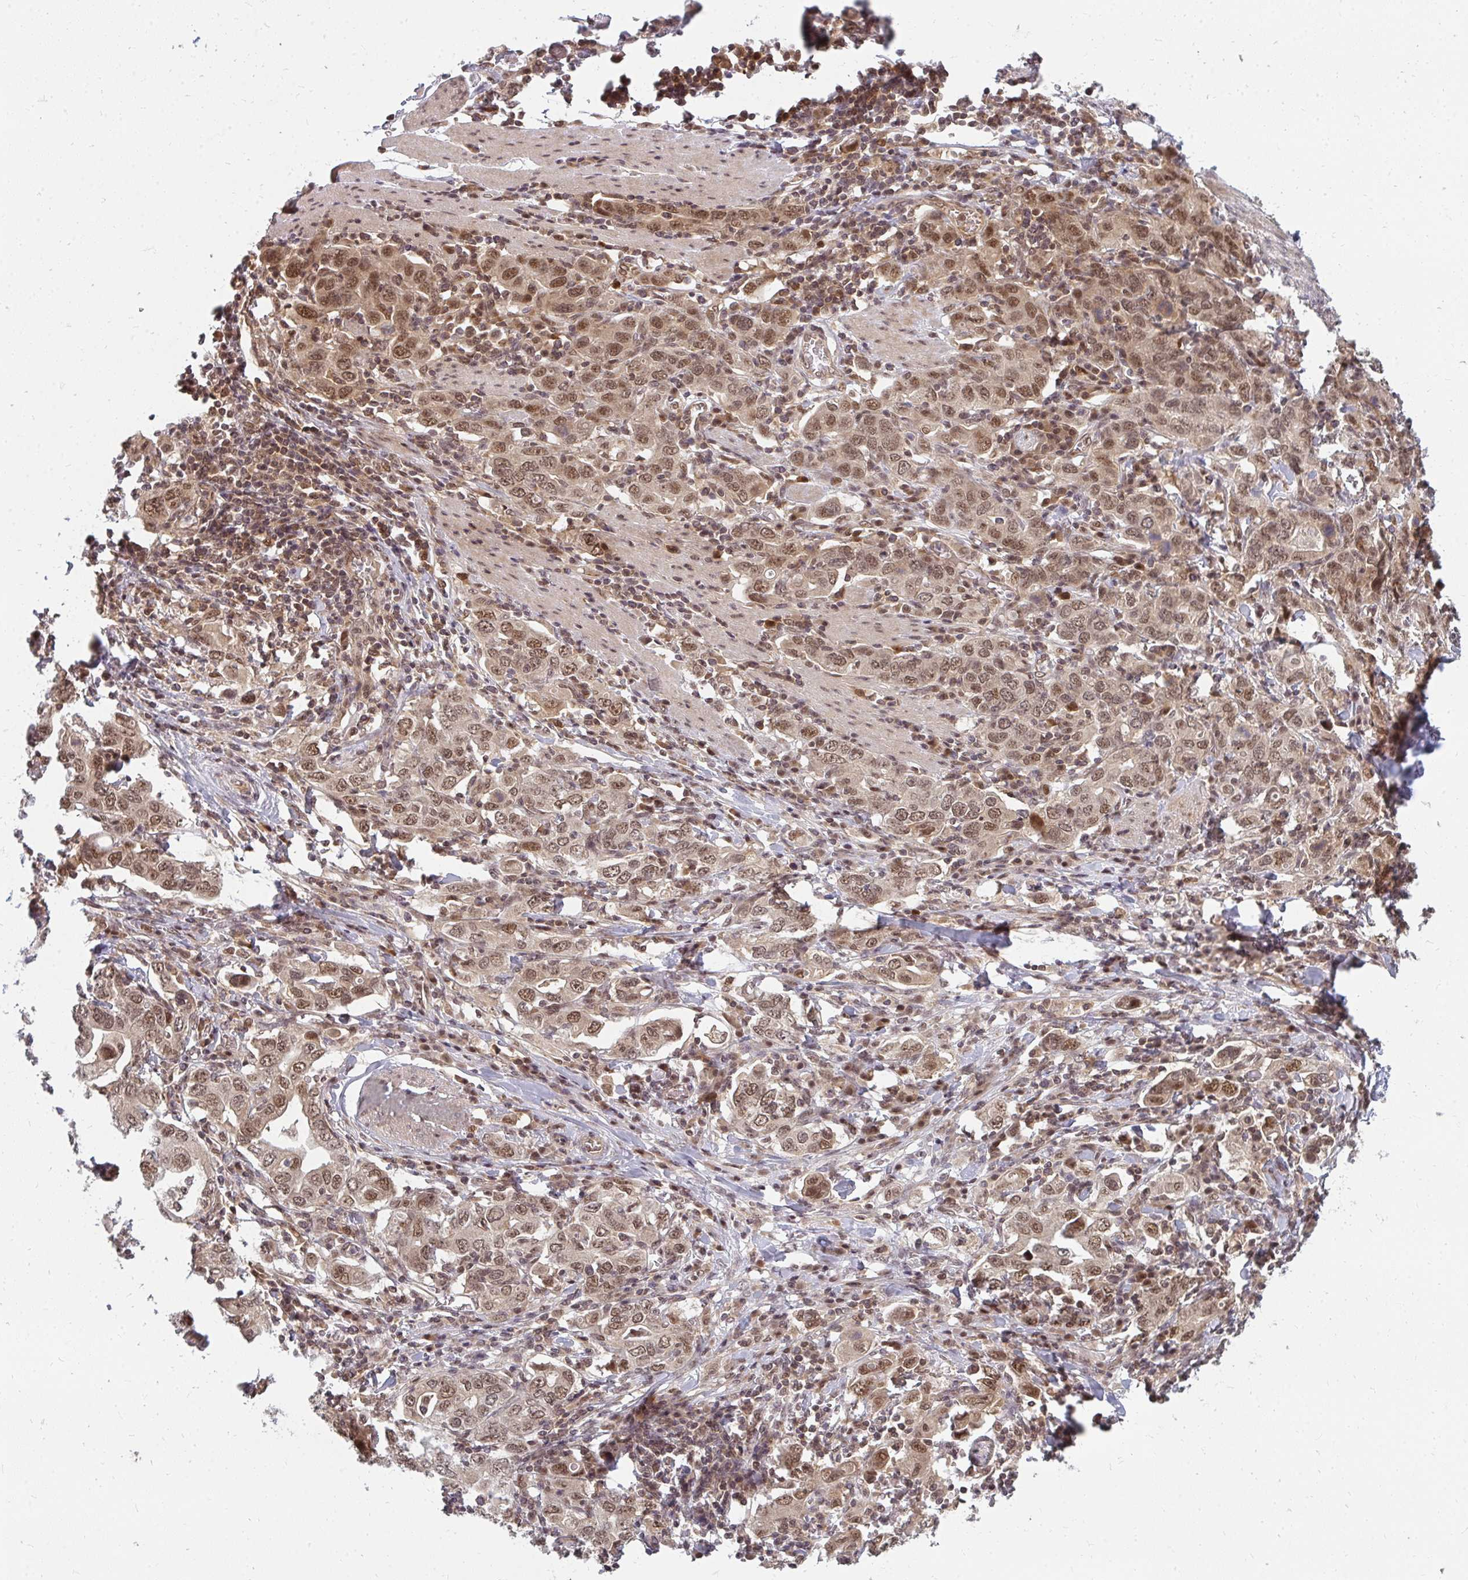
{"staining": {"intensity": "moderate", "quantity": ">75%", "location": "nuclear"}, "tissue": "stomach cancer", "cell_type": "Tumor cells", "image_type": "cancer", "snomed": [{"axis": "morphology", "description": "Adenocarcinoma, NOS"}, {"axis": "topography", "description": "Stomach, upper"}, {"axis": "topography", "description": "Stomach"}], "caption": "Stomach cancer stained with a brown dye demonstrates moderate nuclear positive expression in approximately >75% of tumor cells.", "gene": "GTF3C6", "patient": {"sex": "male", "age": 62}}